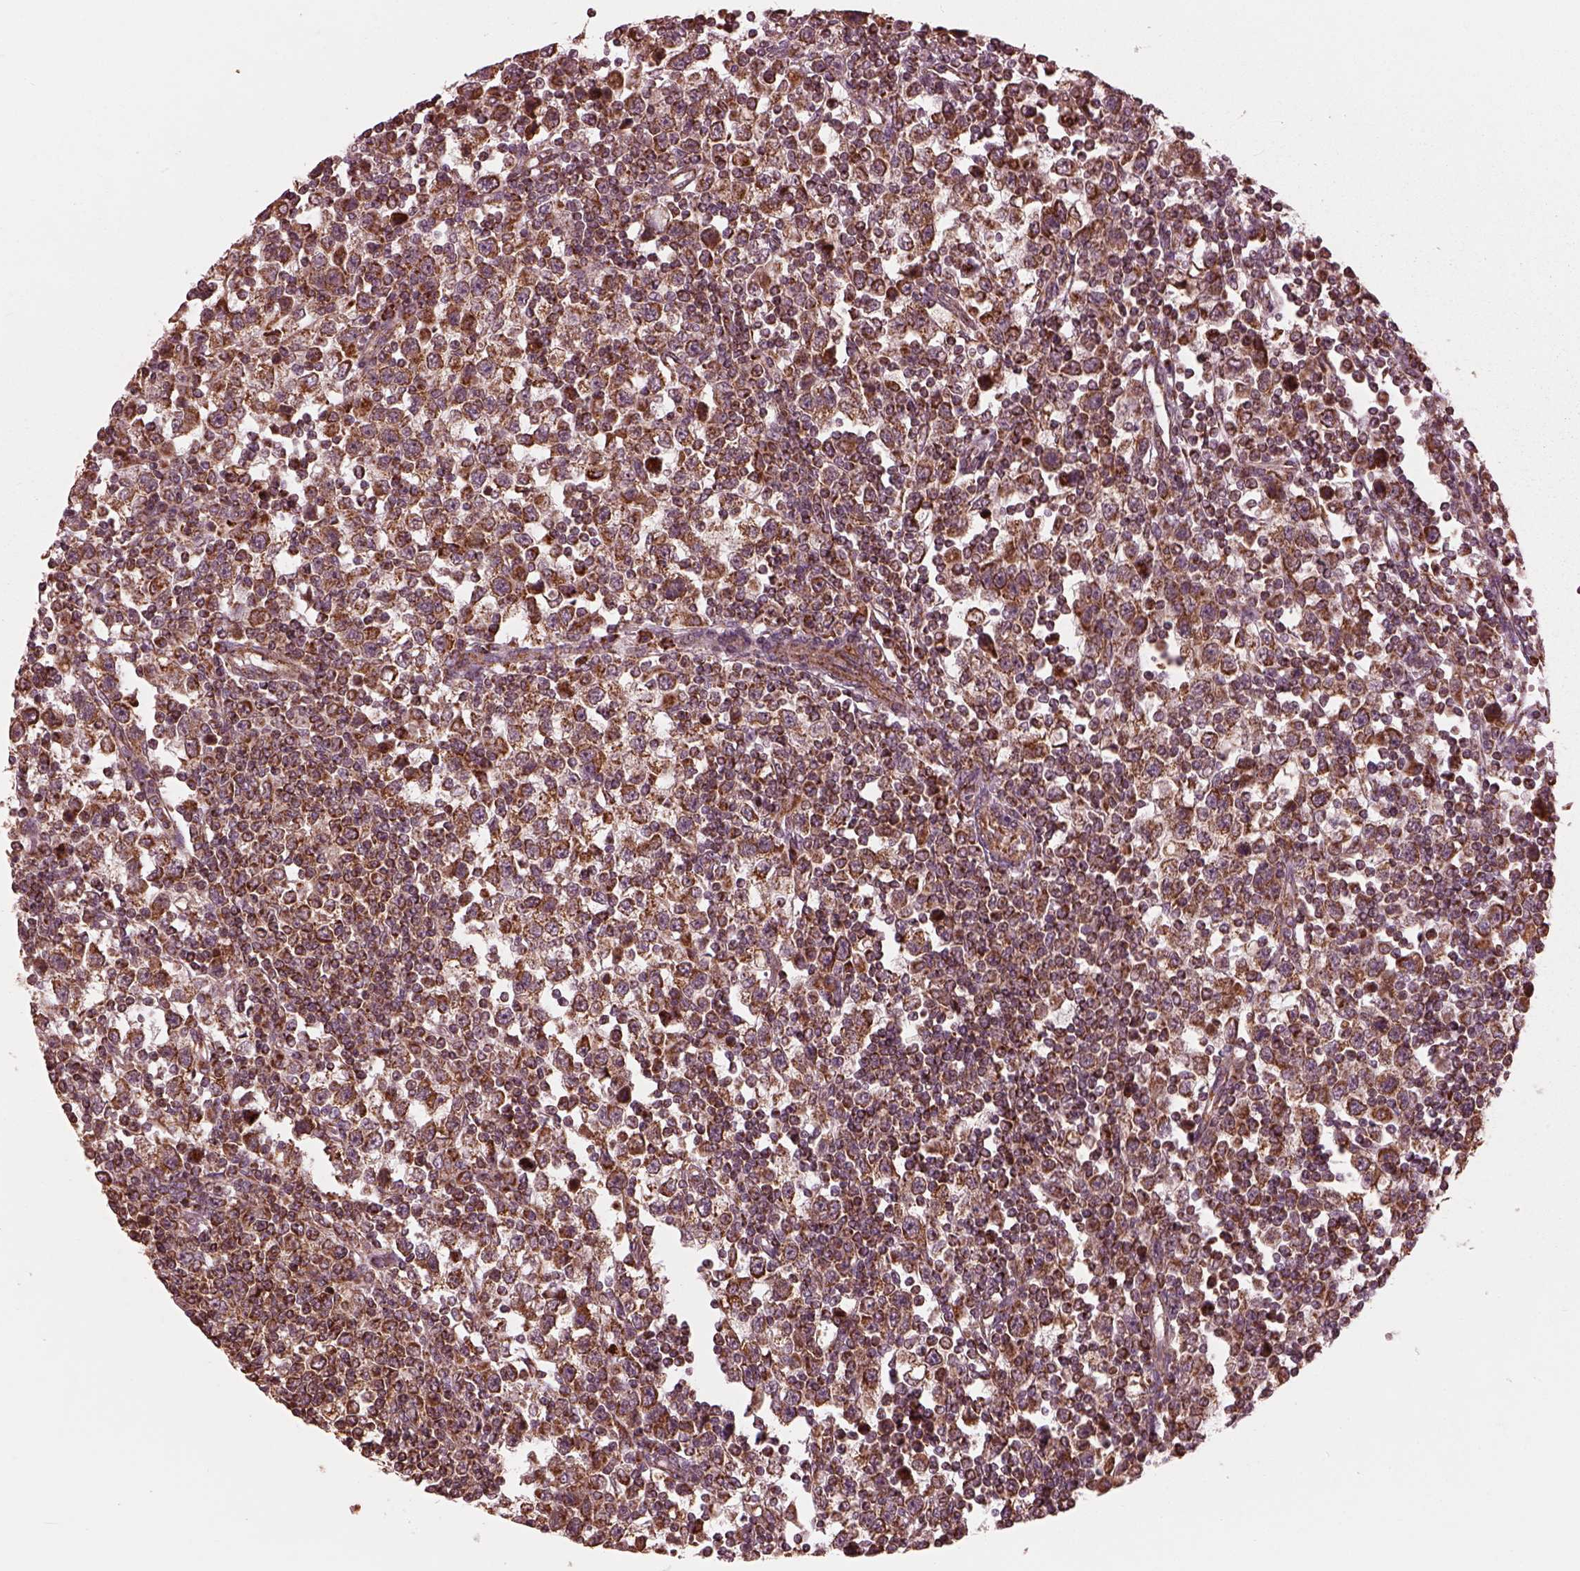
{"staining": {"intensity": "strong", "quantity": ">75%", "location": "cytoplasmic/membranous"}, "tissue": "testis cancer", "cell_type": "Tumor cells", "image_type": "cancer", "snomed": [{"axis": "morphology", "description": "Seminoma, NOS"}, {"axis": "topography", "description": "Testis"}], "caption": "Seminoma (testis) stained with DAB (3,3'-diaminobenzidine) IHC shows high levels of strong cytoplasmic/membranous positivity in about >75% of tumor cells.", "gene": "NDUFB10", "patient": {"sex": "male", "age": 34}}